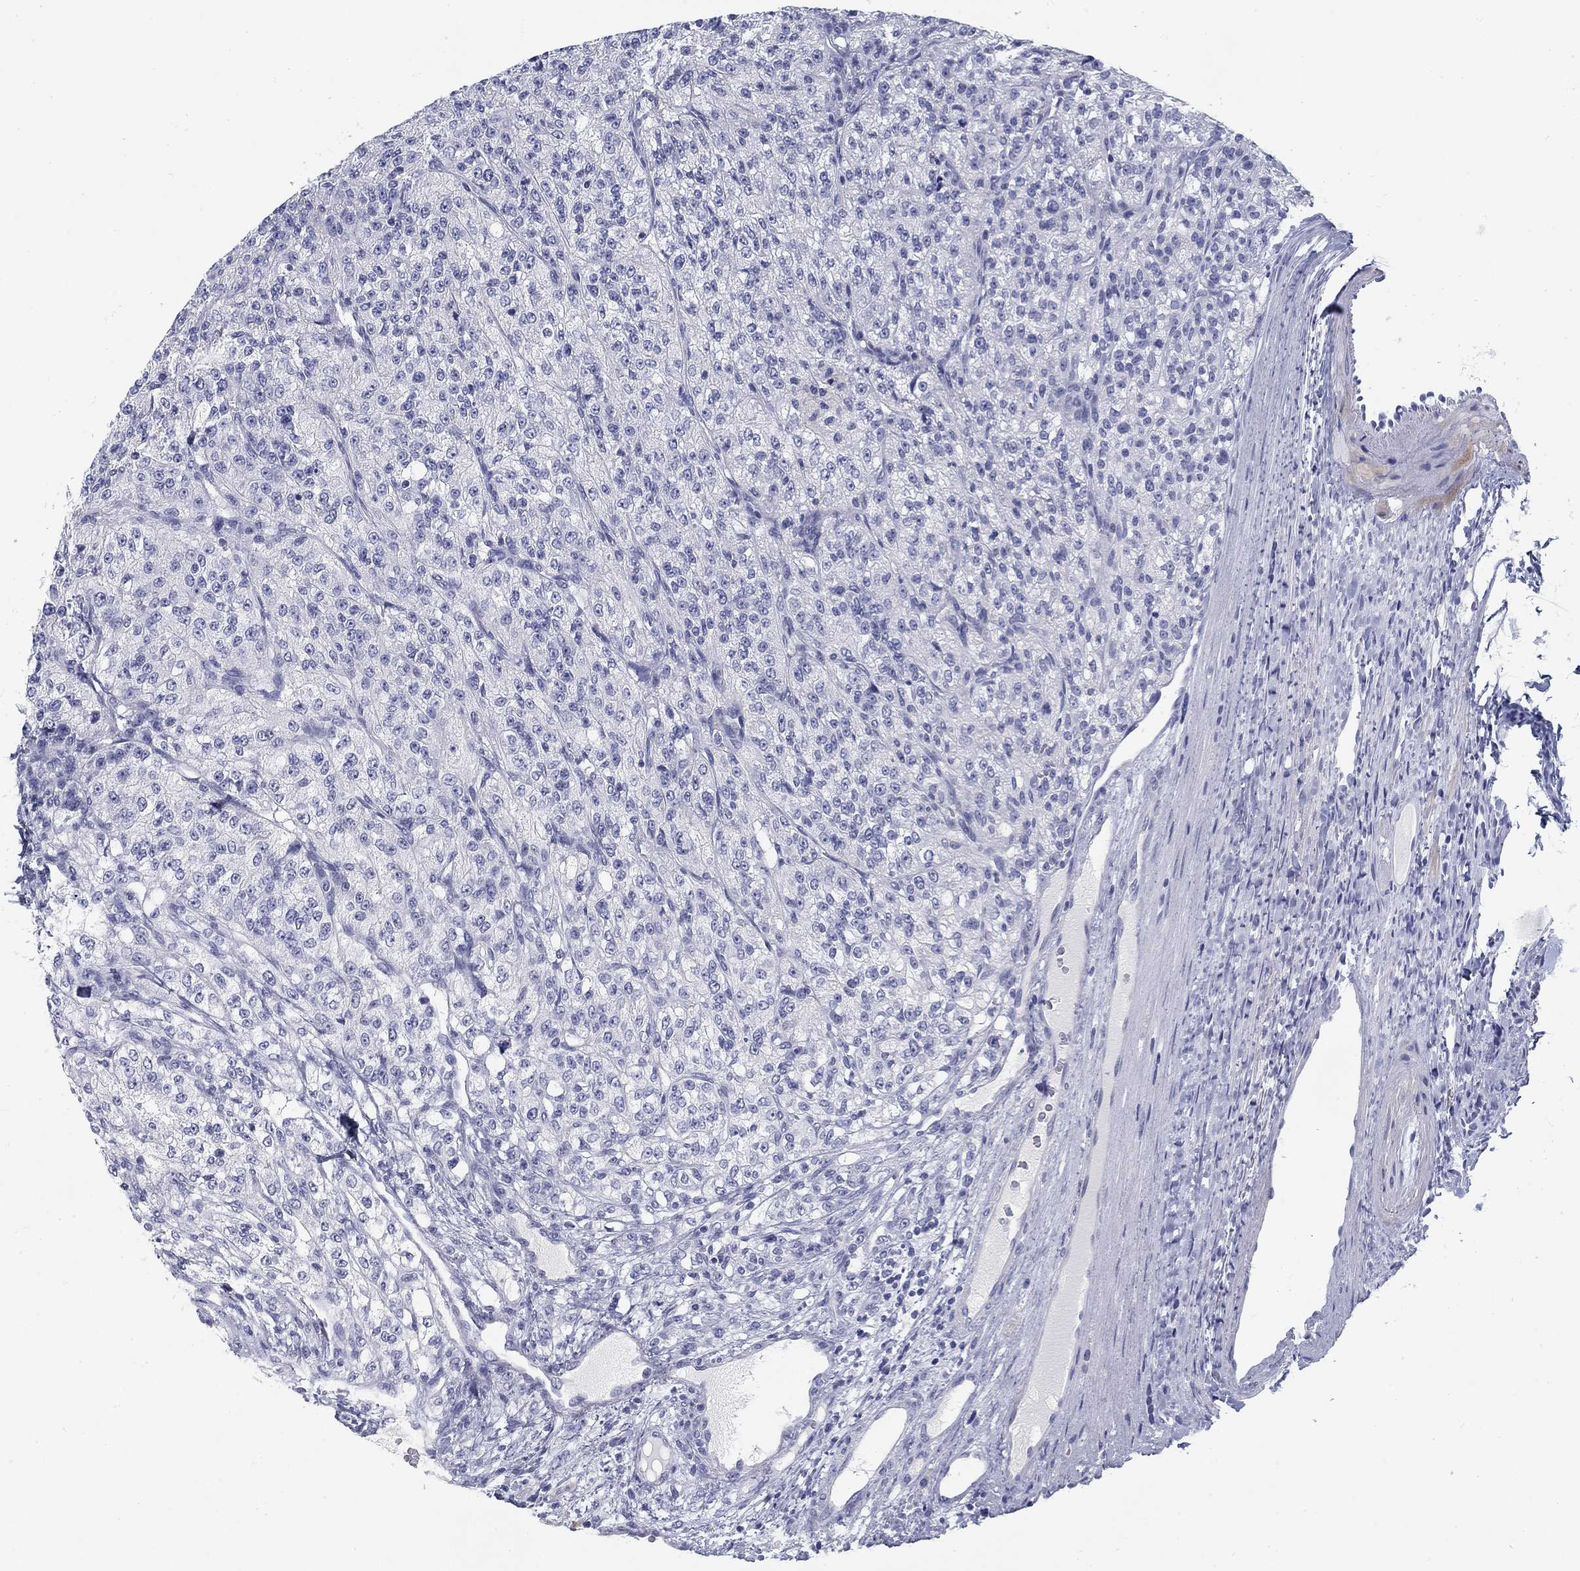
{"staining": {"intensity": "negative", "quantity": "none", "location": "none"}, "tissue": "renal cancer", "cell_type": "Tumor cells", "image_type": "cancer", "snomed": [{"axis": "morphology", "description": "Adenocarcinoma, NOS"}, {"axis": "topography", "description": "Kidney"}], "caption": "There is no significant expression in tumor cells of renal adenocarcinoma. (IHC, brightfield microscopy, high magnification).", "gene": "CD79B", "patient": {"sex": "female", "age": 63}}